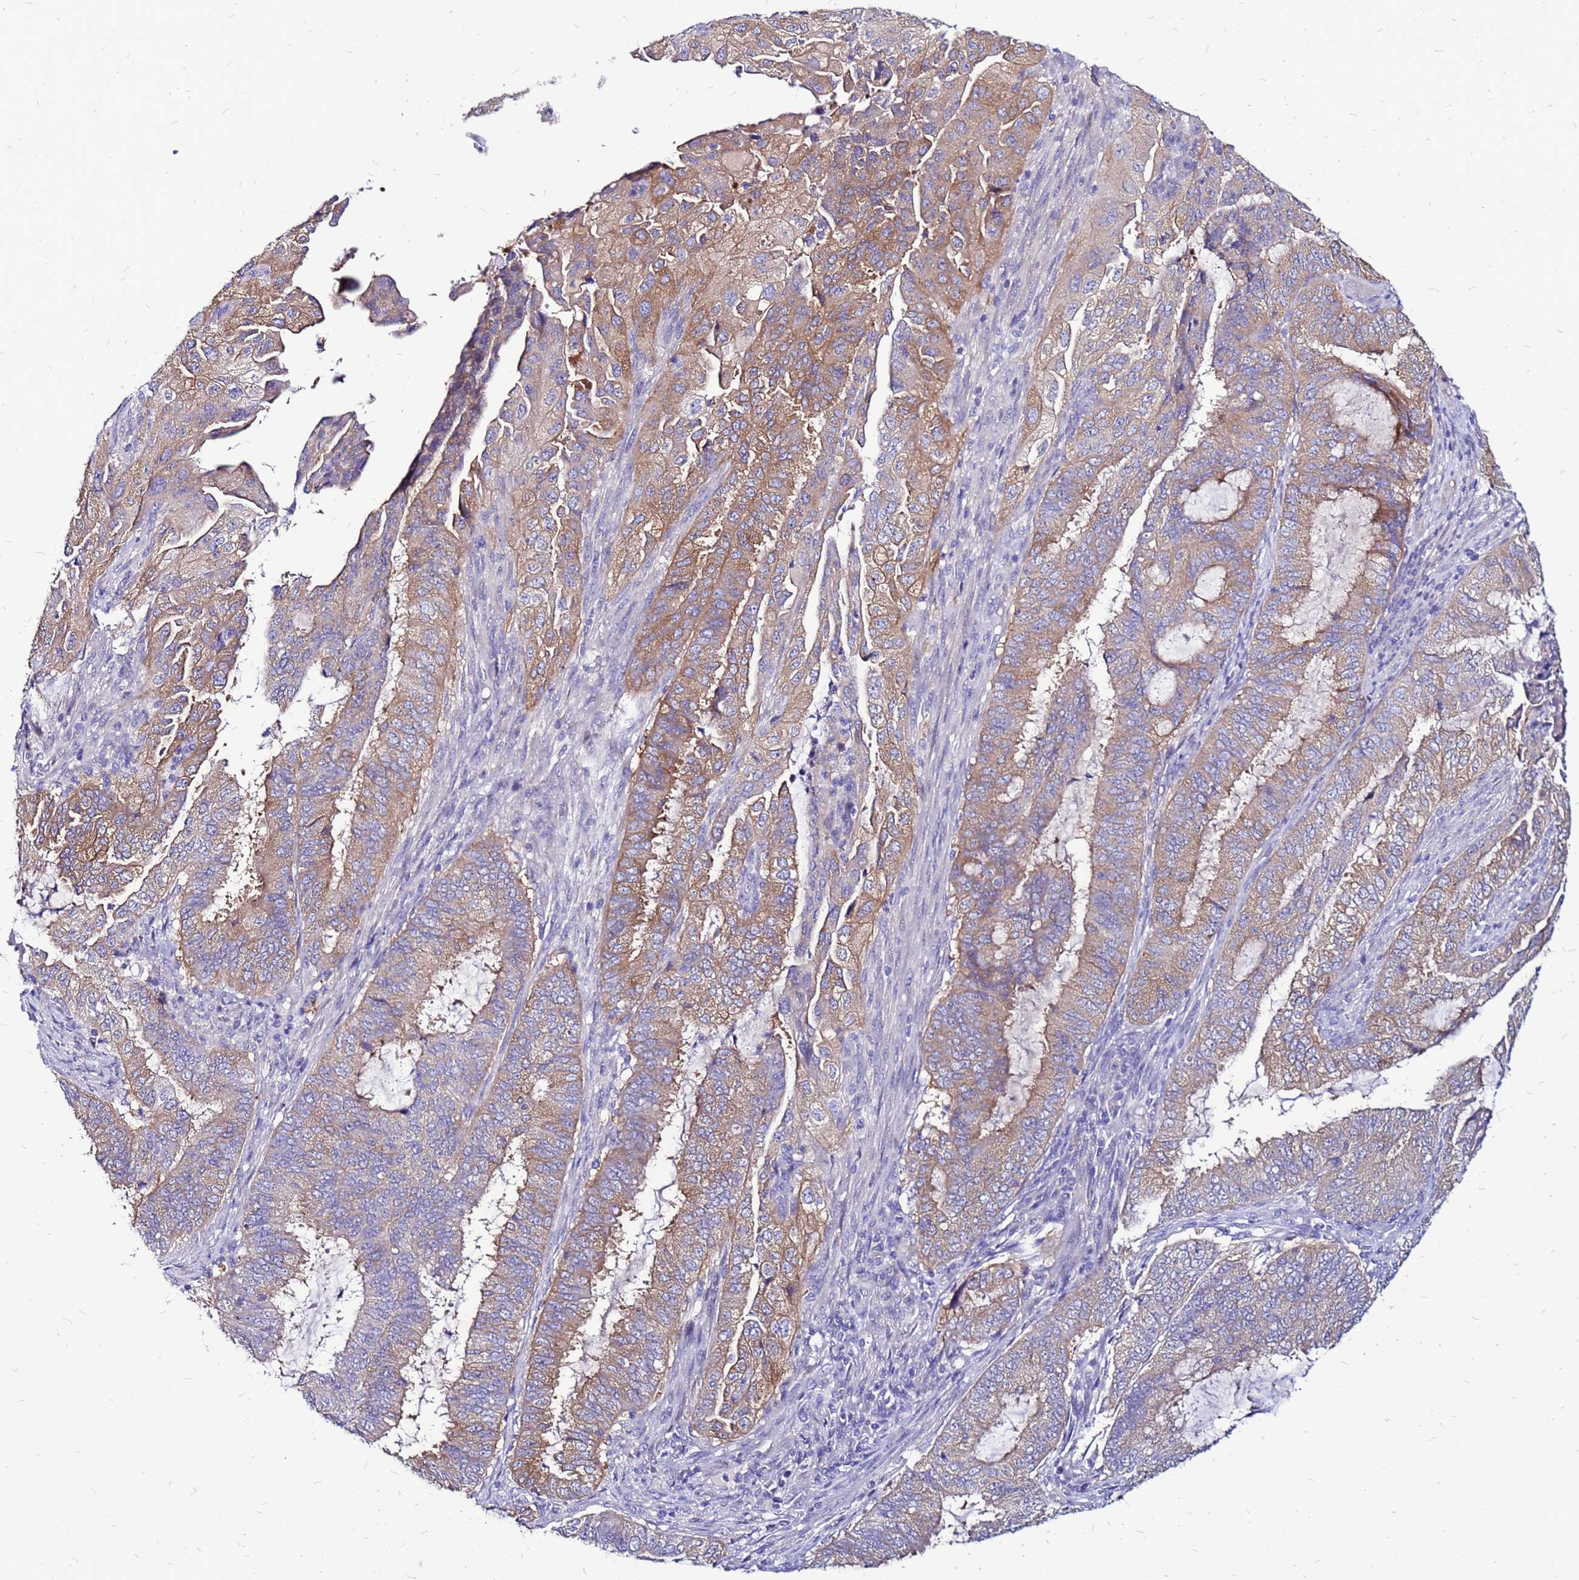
{"staining": {"intensity": "moderate", "quantity": "25%-75%", "location": "cytoplasmic/membranous"}, "tissue": "endometrial cancer", "cell_type": "Tumor cells", "image_type": "cancer", "snomed": [{"axis": "morphology", "description": "Adenocarcinoma, NOS"}, {"axis": "topography", "description": "Endometrium"}], "caption": "This photomicrograph demonstrates immunohistochemistry staining of human endometrial adenocarcinoma, with medium moderate cytoplasmic/membranous expression in about 25%-75% of tumor cells.", "gene": "ARHGEF5", "patient": {"sex": "female", "age": 51}}